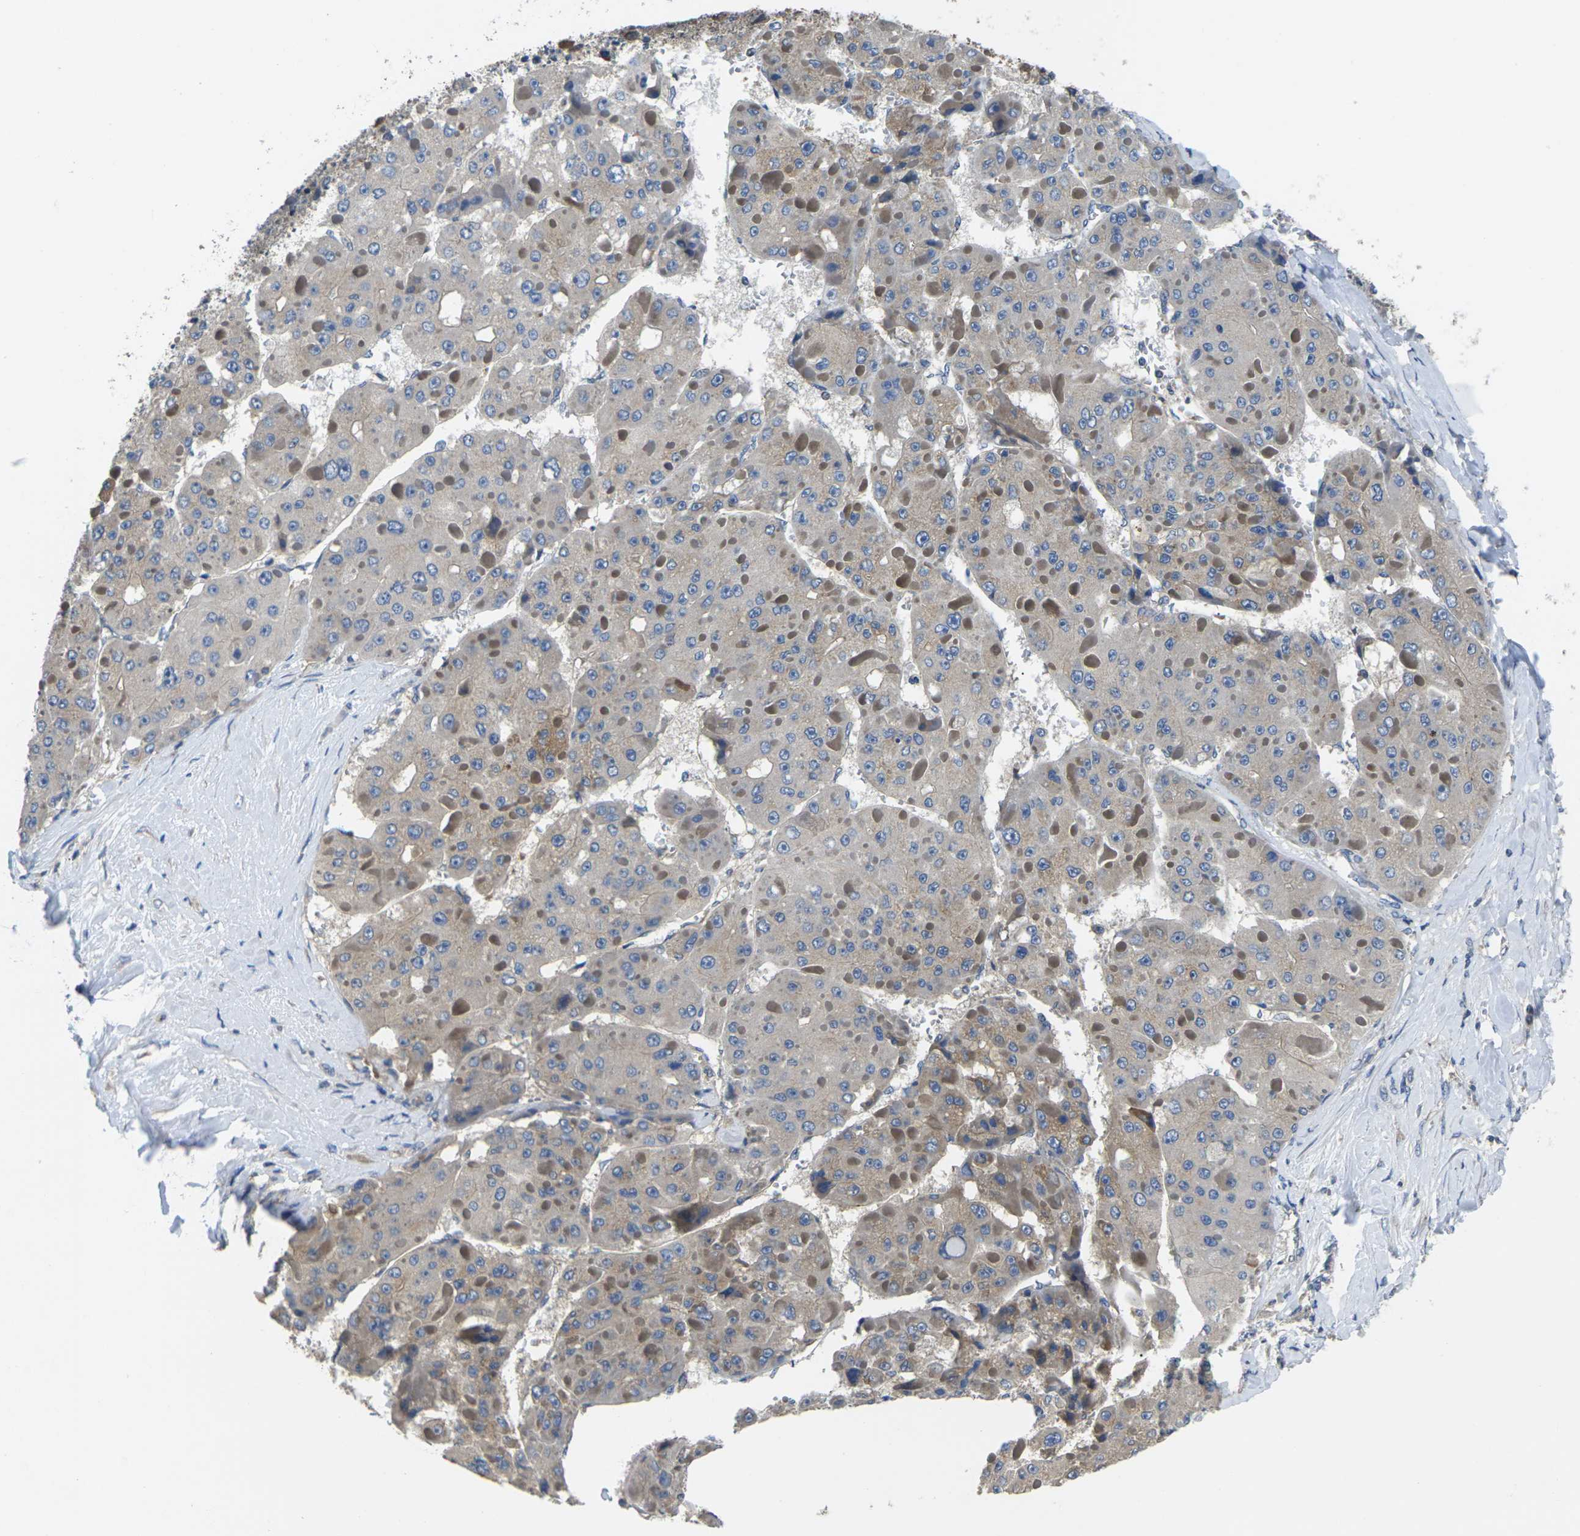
{"staining": {"intensity": "negative", "quantity": "none", "location": "none"}, "tissue": "liver cancer", "cell_type": "Tumor cells", "image_type": "cancer", "snomed": [{"axis": "morphology", "description": "Carcinoma, Hepatocellular, NOS"}, {"axis": "topography", "description": "Liver"}], "caption": "Tumor cells are negative for protein expression in human liver cancer.", "gene": "TMCC2", "patient": {"sex": "female", "age": 73}}